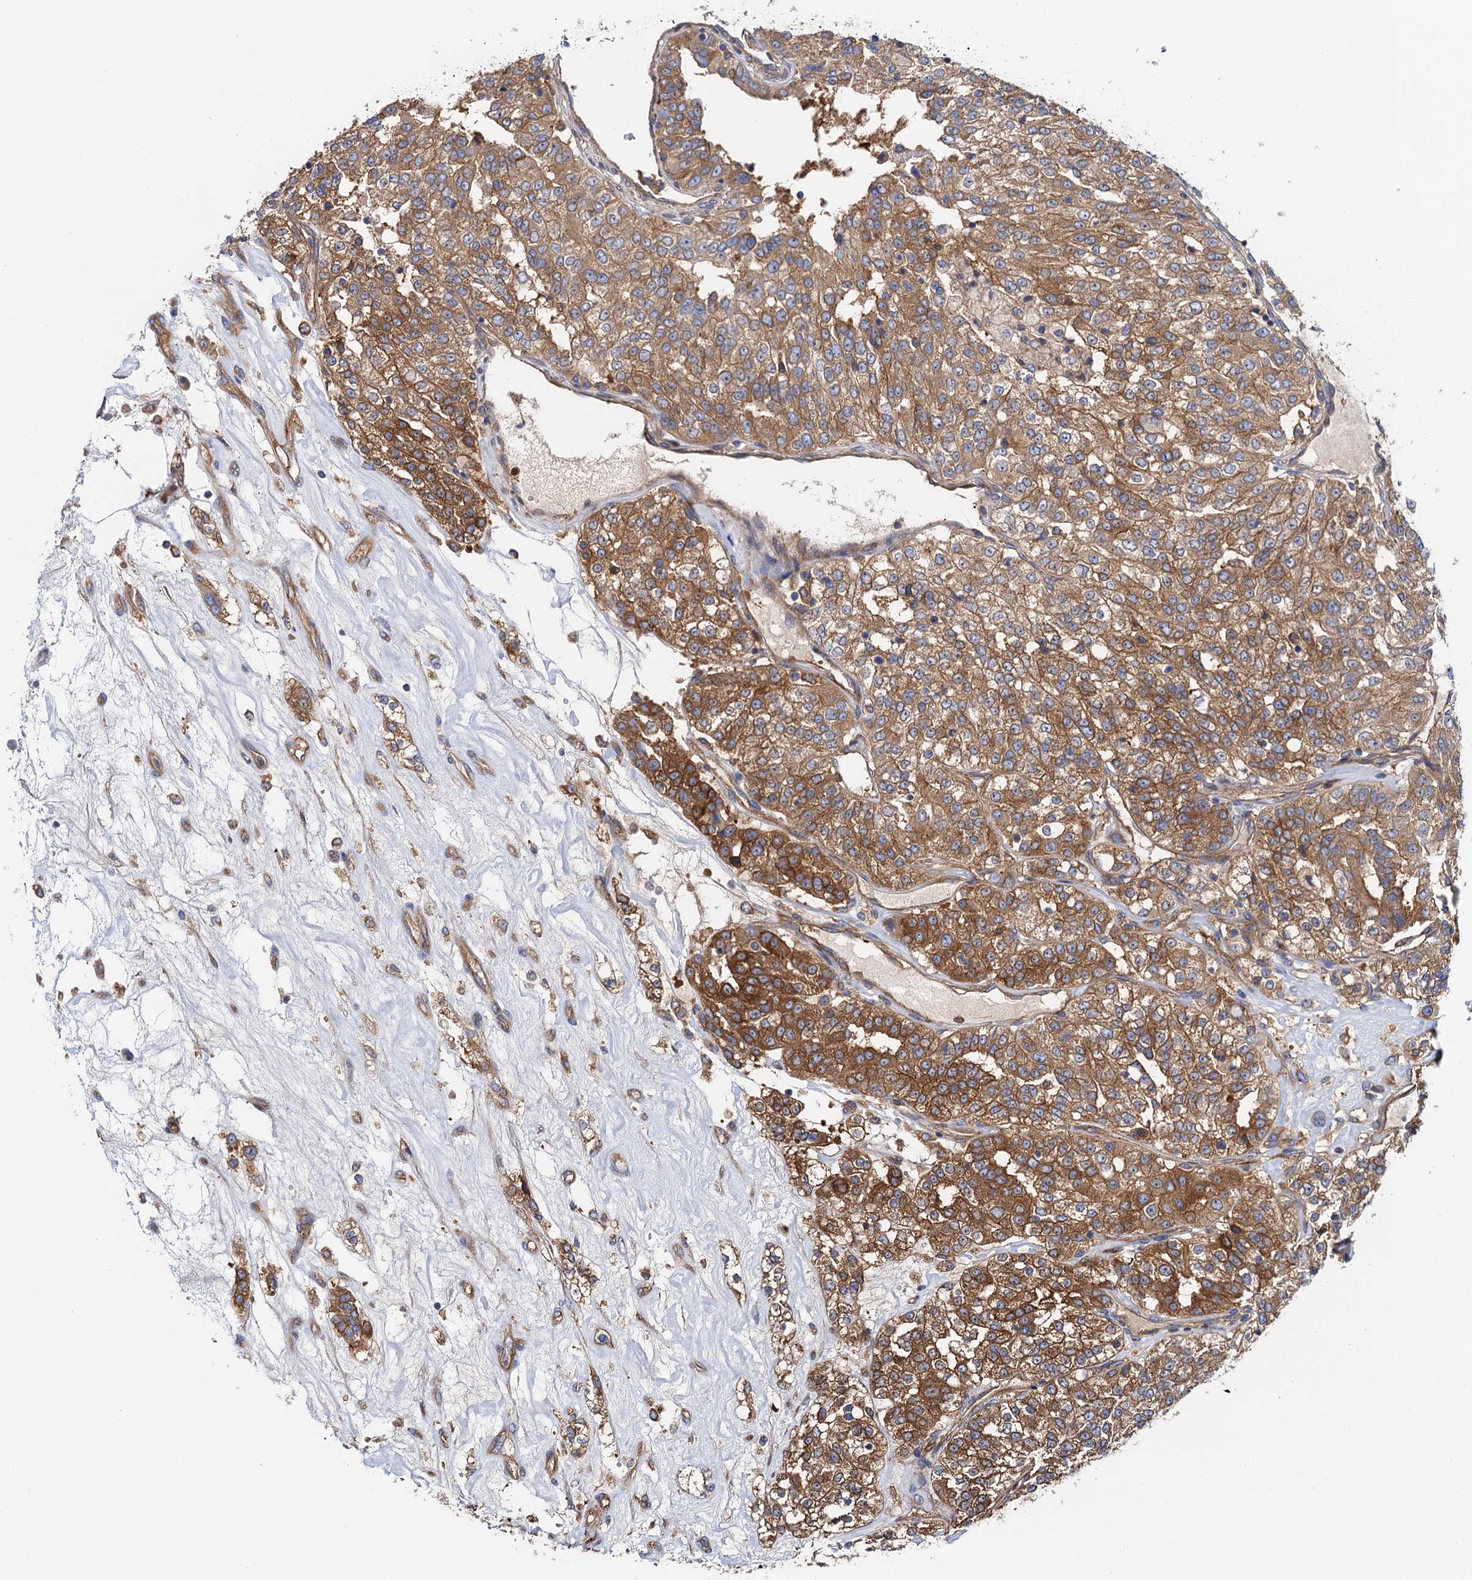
{"staining": {"intensity": "moderate", "quantity": ">75%", "location": "cytoplasmic/membranous"}, "tissue": "renal cancer", "cell_type": "Tumor cells", "image_type": "cancer", "snomed": [{"axis": "morphology", "description": "Adenocarcinoma, NOS"}, {"axis": "topography", "description": "Kidney"}], "caption": "Renal cancer was stained to show a protein in brown. There is medium levels of moderate cytoplasmic/membranous expression in about >75% of tumor cells.", "gene": "MRPL48", "patient": {"sex": "female", "age": 63}}